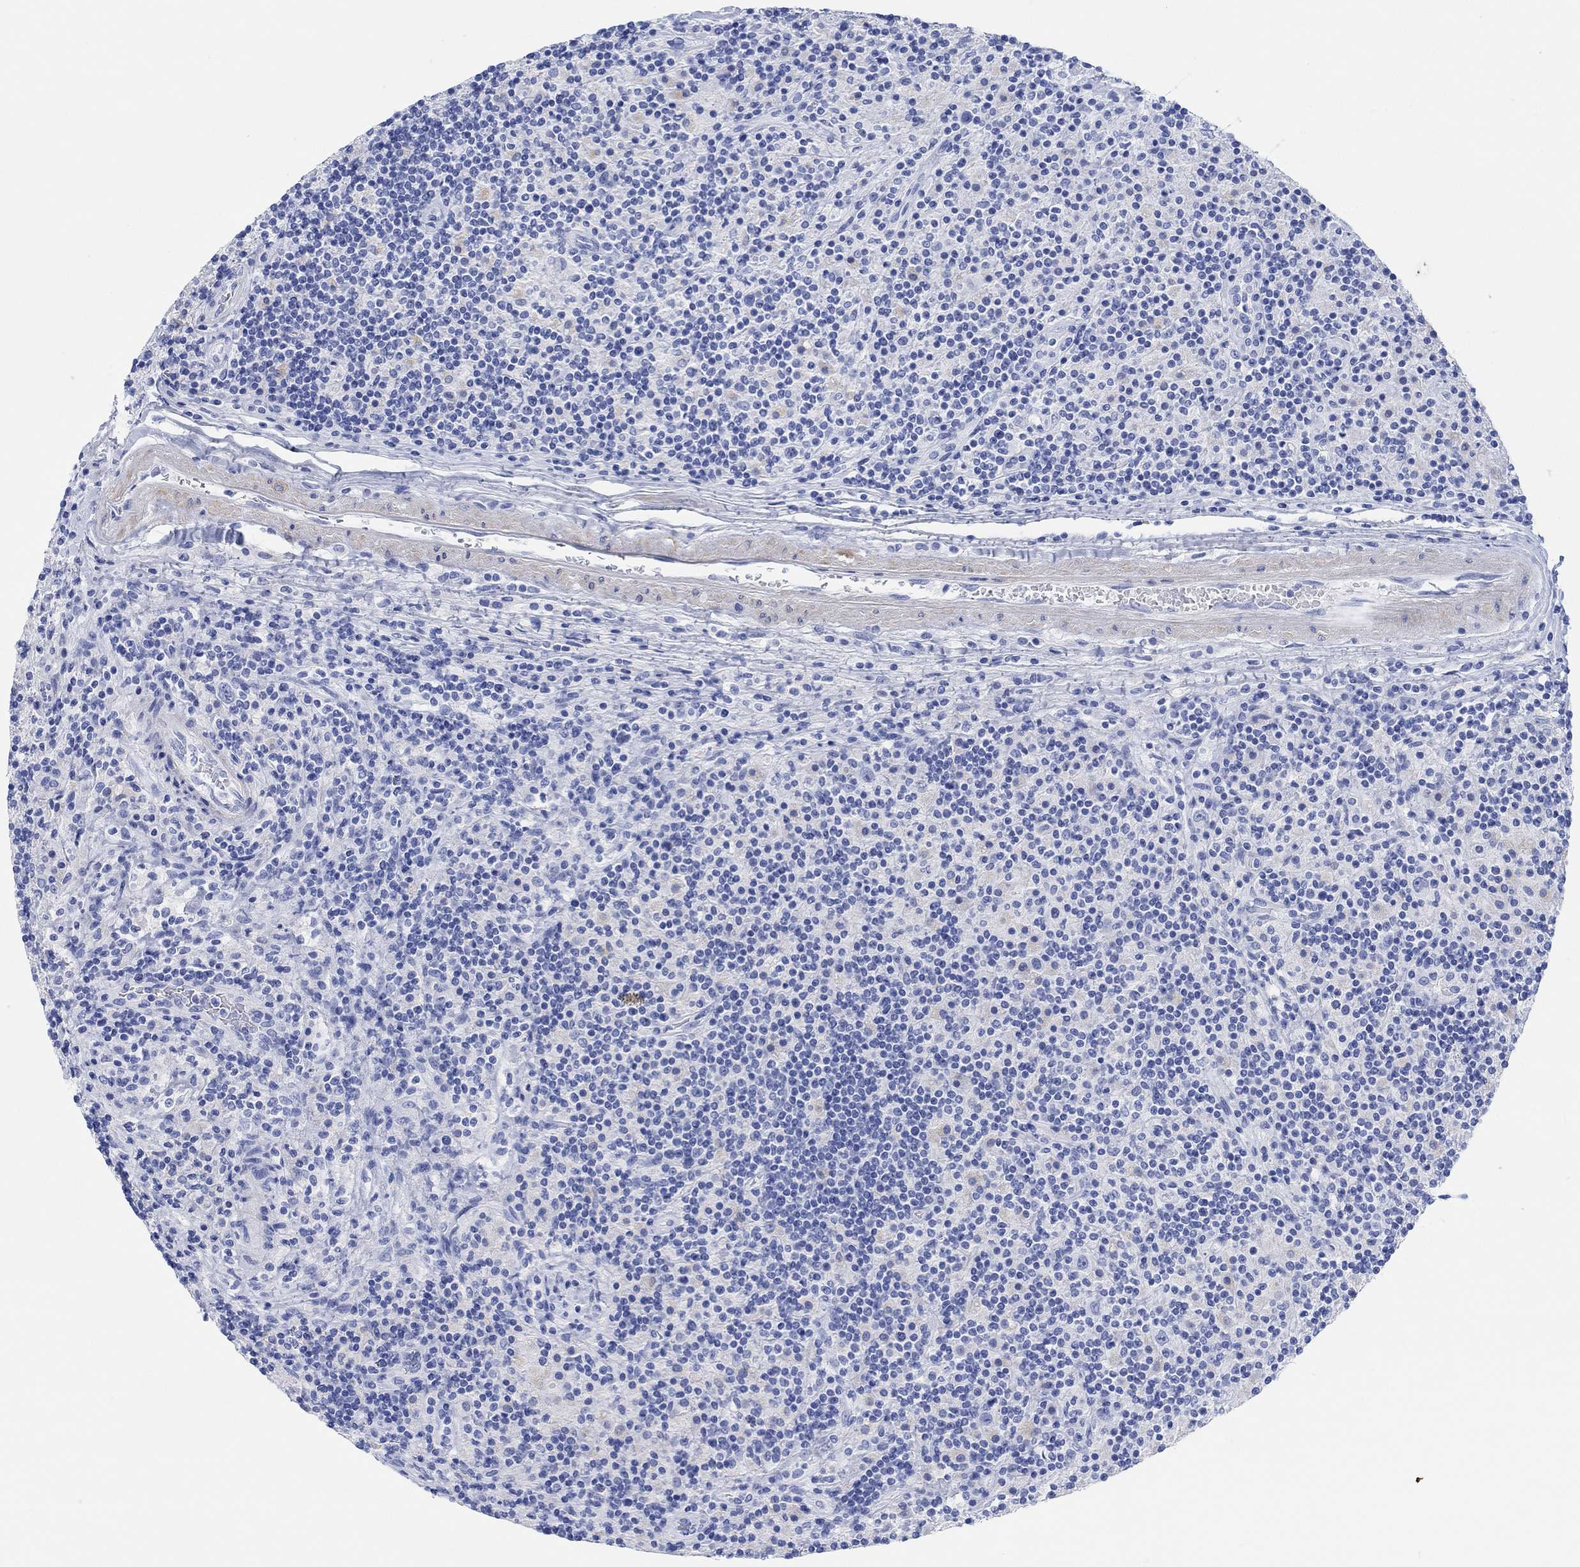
{"staining": {"intensity": "negative", "quantity": "none", "location": "none"}, "tissue": "lymphoma", "cell_type": "Tumor cells", "image_type": "cancer", "snomed": [{"axis": "morphology", "description": "Hodgkin's disease, NOS"}, {"axis": "topography", "description": "Lymph node"}], "caption": "A high-resolution photomicrograph shows immunohistochemistry (IHC) staining of lymphoma, which reveals no significant expression in tumor cells.", "gene": "ANKRD33", "patient": {"sex": "male", "age": 70}}